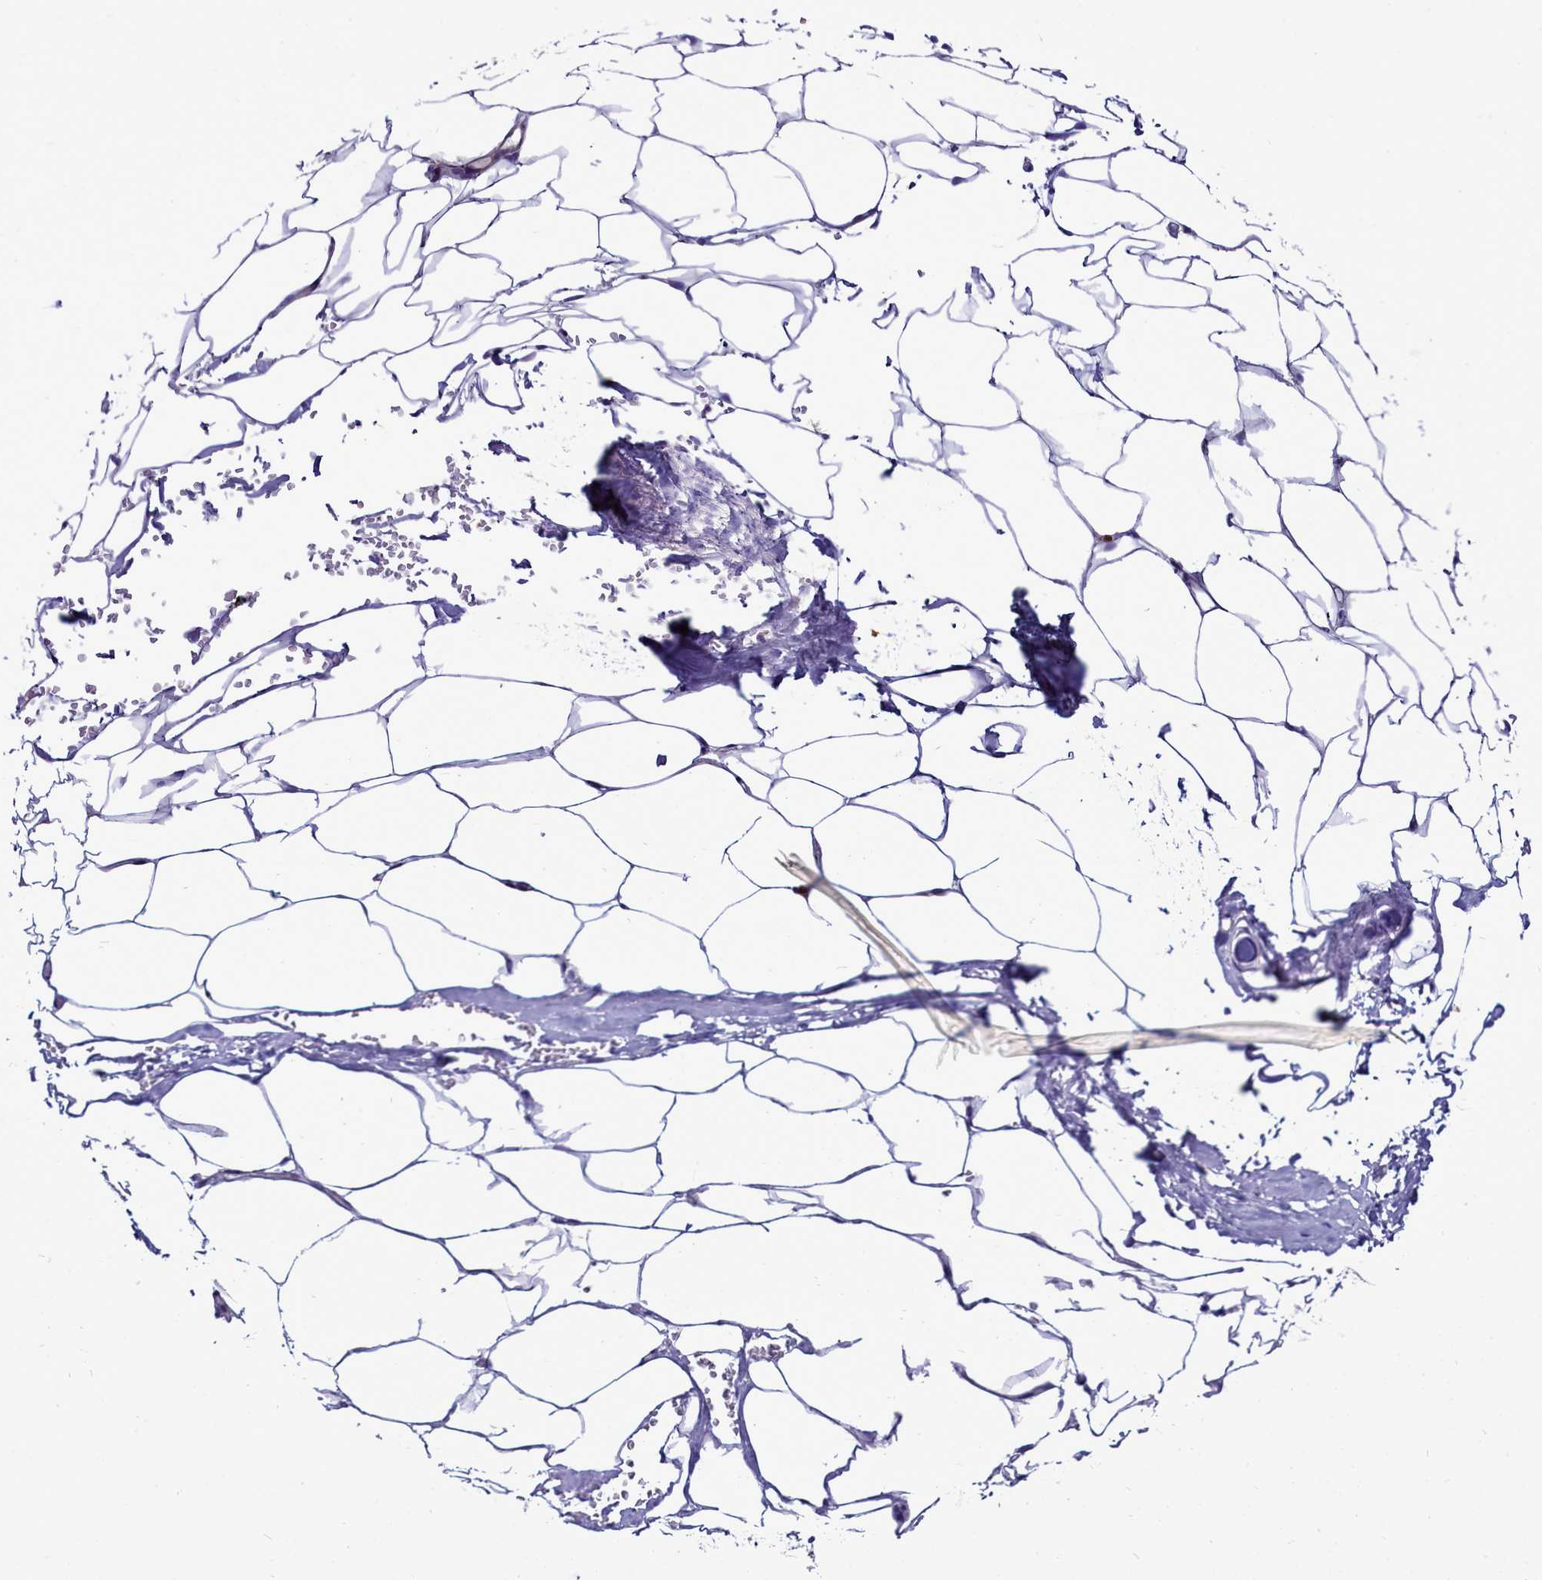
{"staining": {"intensity": "negative", "quantity": "none", "location": "none"}, "tissue": "adipose tissue", "cell_type": "Adipocytes", "image_type": "normal", "snomed": [{"axis": "morphology", "description": "Normal tissue, NOS"}, {"axis": "morphology", "description": "Adenocarcinoma, Low grade"}, {"axis": "topography", "description": "Prostate"}, {"axis": "topography", "description": "Peripheral nerve tissue"}], "caption": "Adipocytes show no significant positivity in unremarkable adipose tissue.", "gene": "BCAR1", "patient": {"sex": "male", "age": 63}}